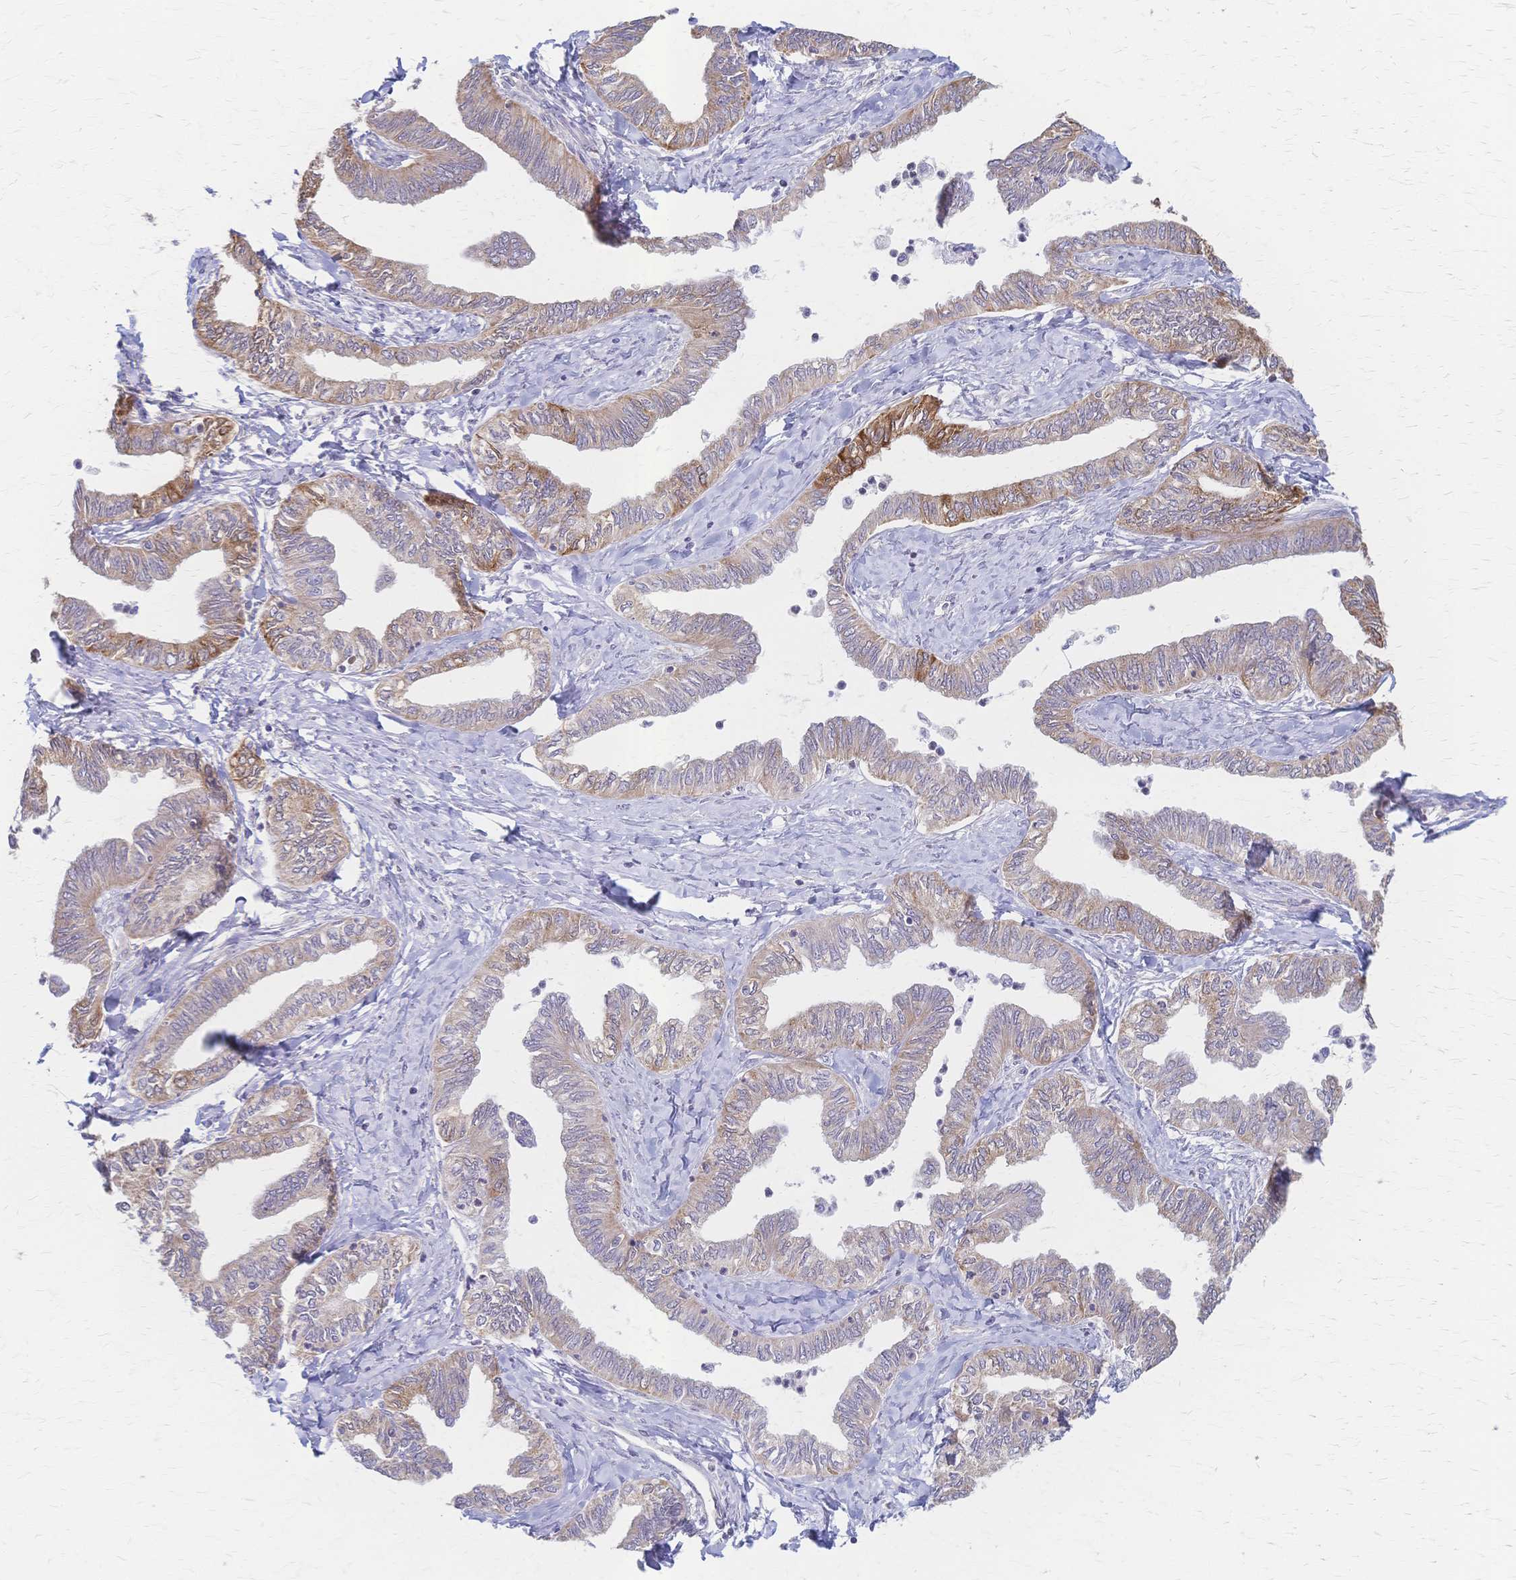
{"staining": {"intensity": "moderate", "quantity": "<25%", "location": "cytoplasmic/membranous"}, "tissue": "ovarian cancer", "cell_type": "Tumor cells", "image_type": "cancer", "snomed": [{"axis": "morphology", "description": "Carcinoma, endometroid"}, {"axis": "topography", "description": "Ovary"}], "caption": "DAB immunohistochemical staining of human ovarian cancer exhibits moderate cytoplasmic/membranous protein positivity in about <25% of tumor cells. Immunohistochemistry (ihc) stains the protein in brown and the nuclei are stained blue.", "gene": "CYB5A", "patient": {"sex": "female", "age": 70}}